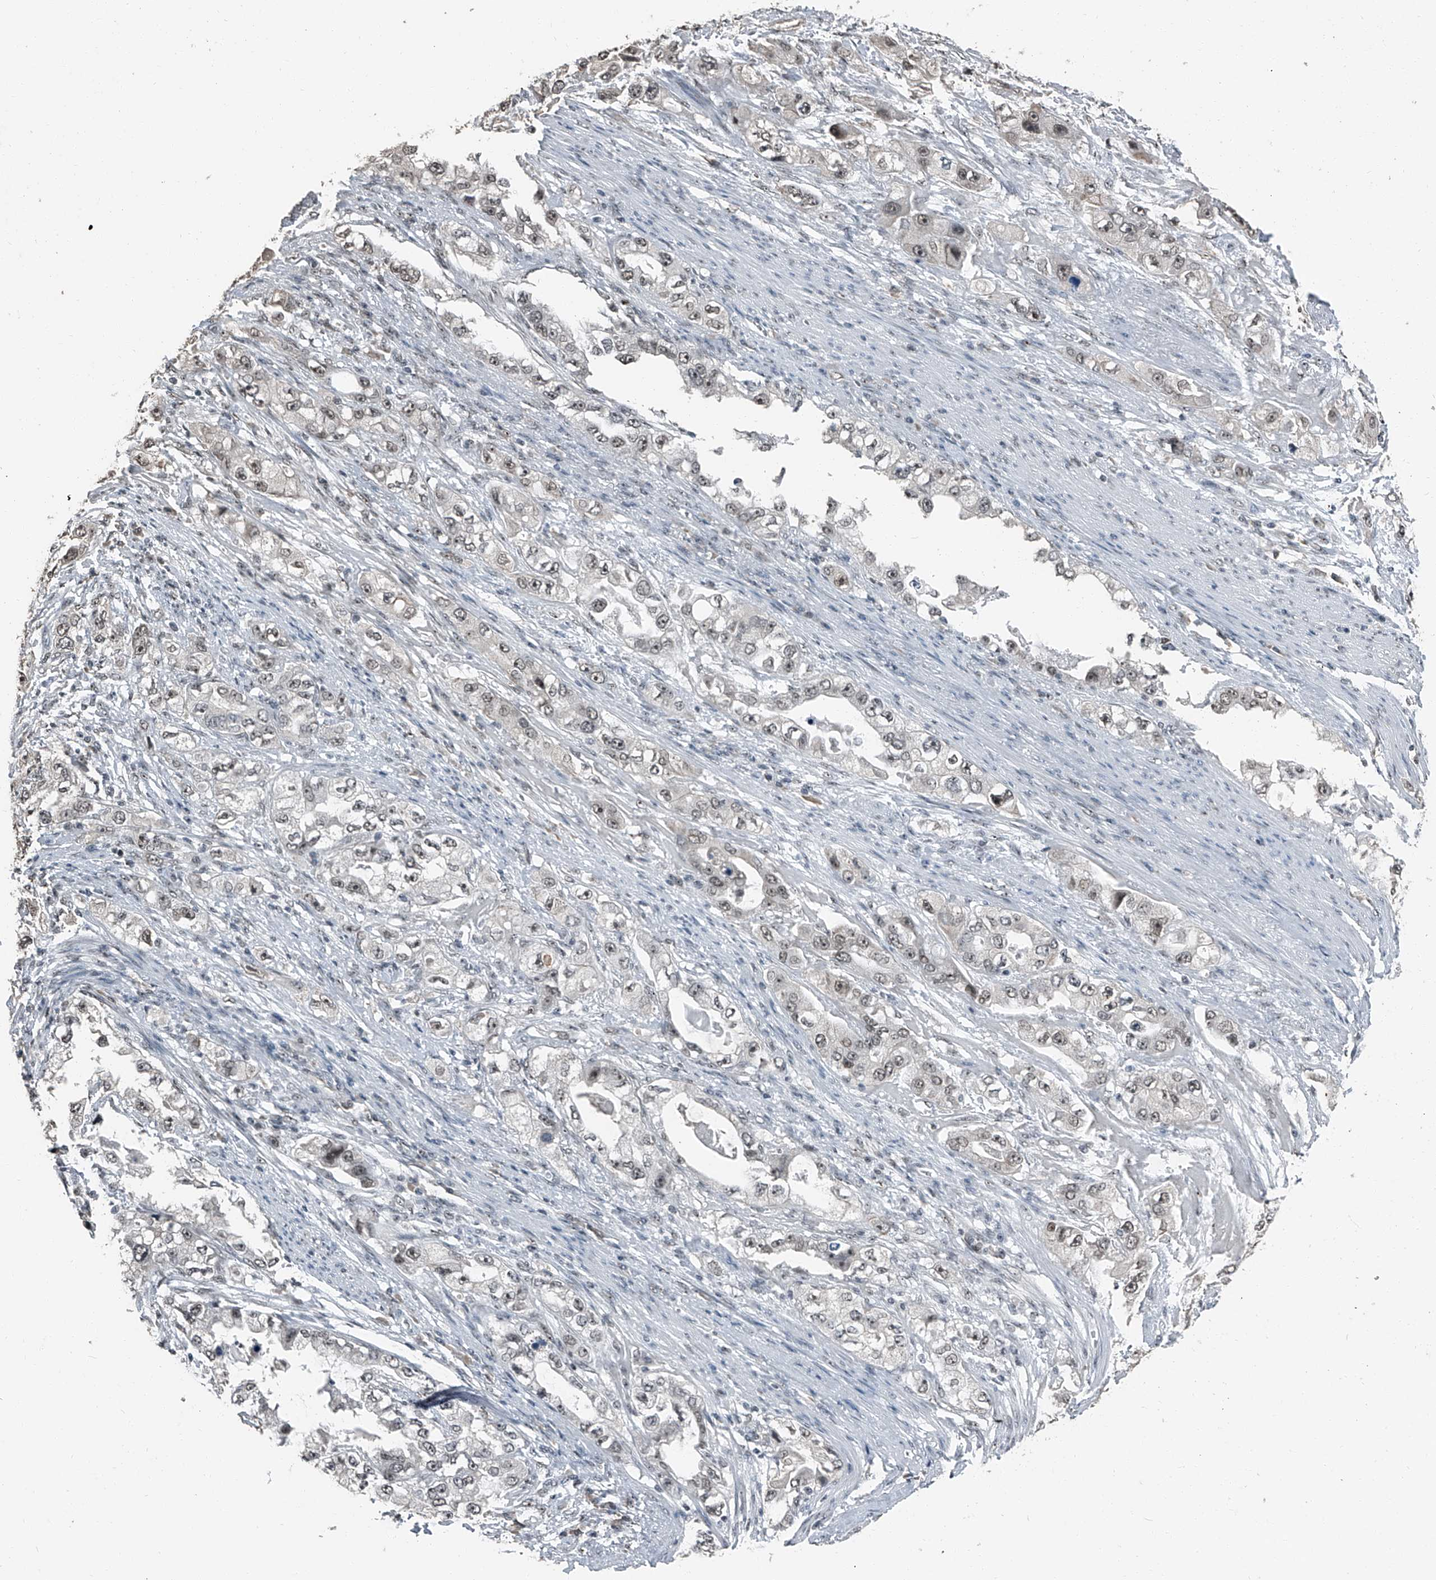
{"staining": {"intensity": "weak", "quantity": ">75%", "location": "nuclear"}, "tissue": "stomach cancer", "cell_type": "Tumor cells", "image_type": "cancer", "snomed": [{"axis": "morphology", "description": "Adenocarcinoma, NOS"}, {"axis": "topography", "description": "Stomach, lower"}], "caption": "There is low levels of weak nuclear expression in tumor cells of stomach cancer, as demonstrated by immunohistochemical staining (brown color).", "gene": "TCOF1", "patient": {"sex": "female", "age": 93}}